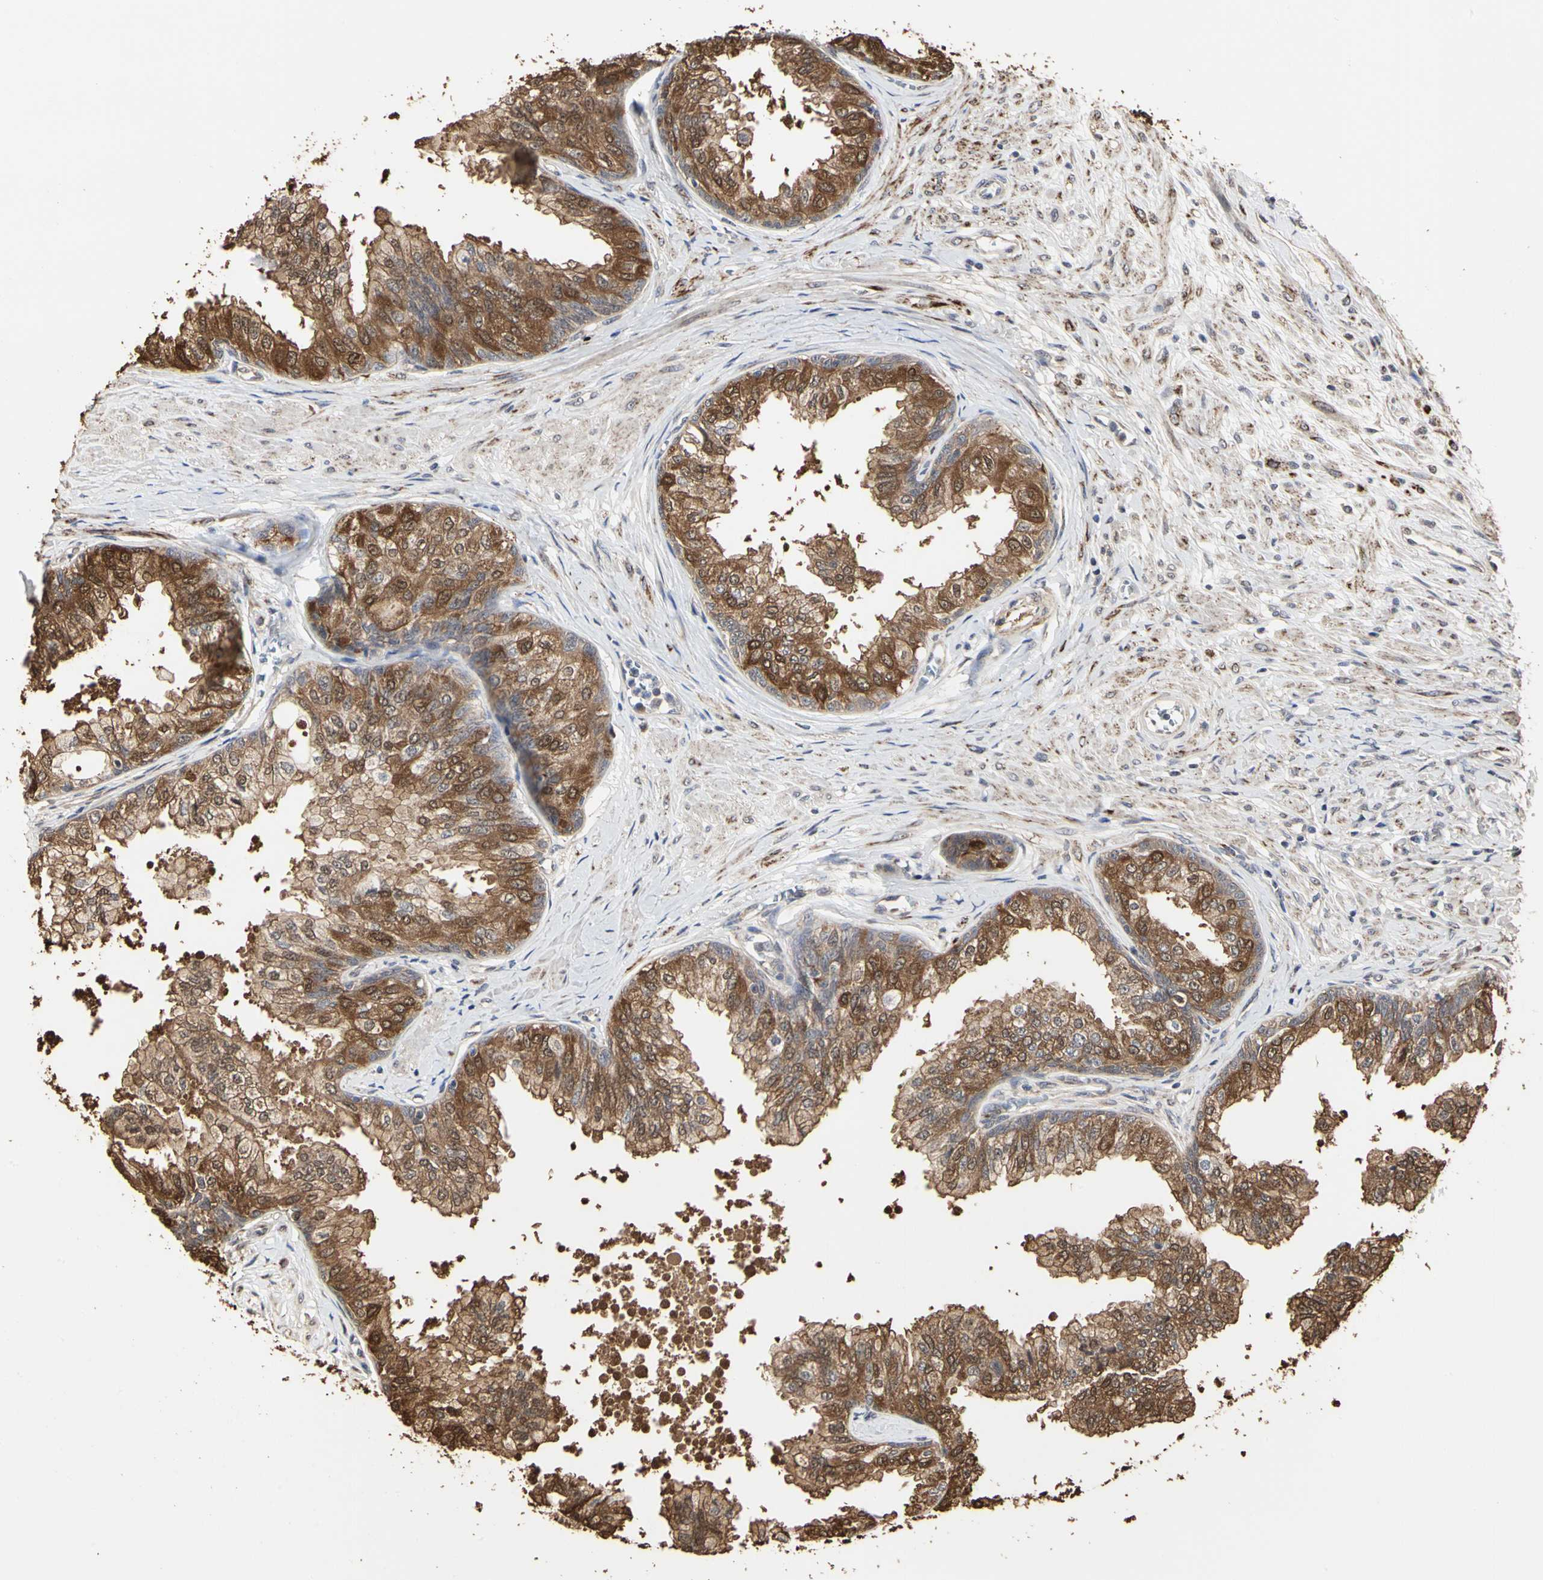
{"staining": {"intensity": "strong", "quantity": ">75%", "location": "cytoplasmic/membranous"}, "tissue": "prostate", "cell_type": "Glandular cells", "image_type": "normal", "snomed": [{"axis": "morphology", "description": "Normal tissue, NOS"}, {"axis": "topography", "description": "Prostate"}, {"axis": "topography", "description": "Seminal veicle"}], "caption": "Immunohistochemistry (DAB (3,3'-diaminobenzidine)) staining of benign human prostate demonstrates strong cytoplasmic/membranous protein positivity in approximately >75% of glandular cells. Nuclei are stained in blue.", "gene": "TAOK1", "patient": {"sex": "male", "age": 60}}